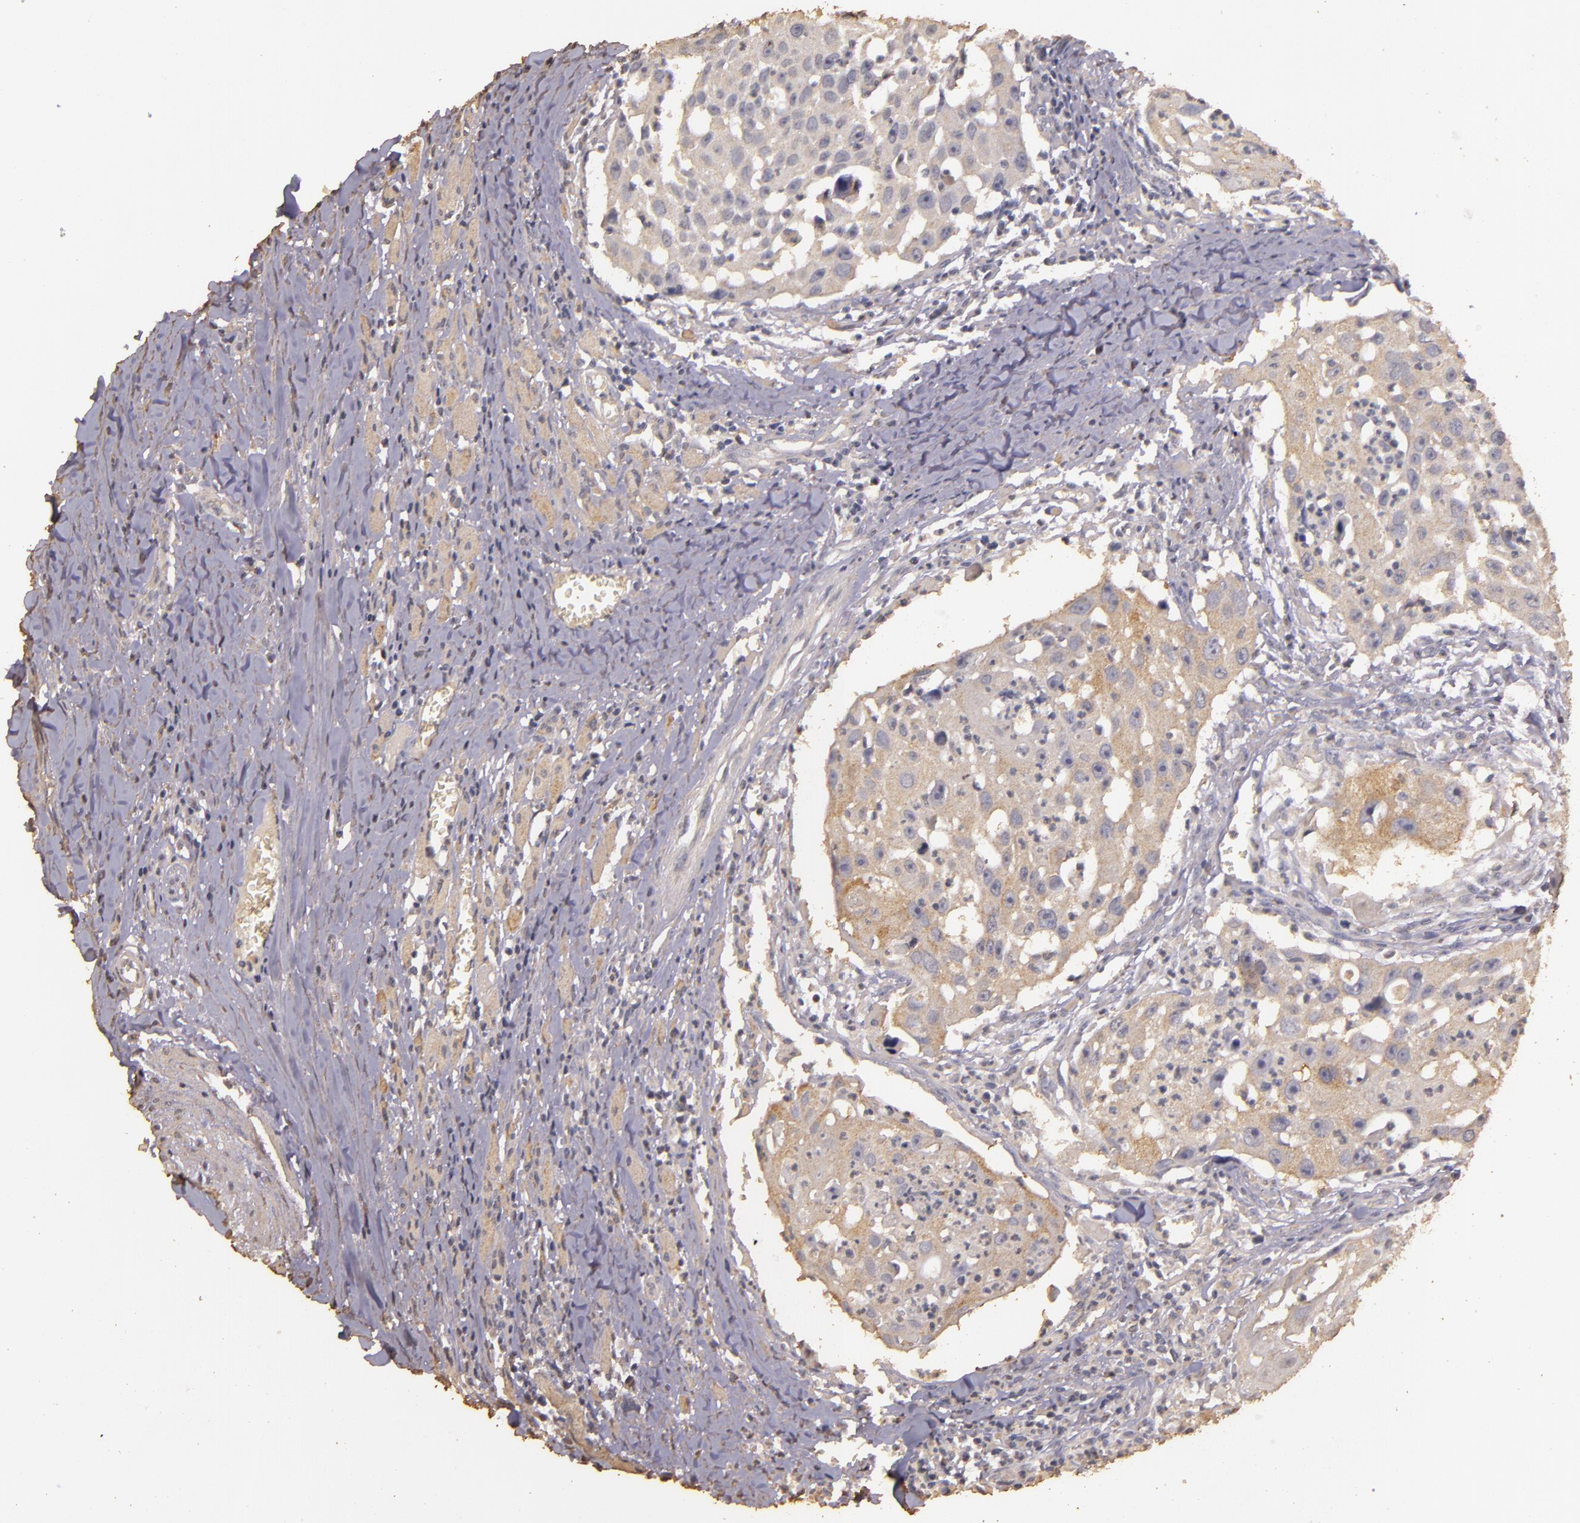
{"staining": {"intensity": "weak", "quantity": "25%-75%", "location": "cytoplasmic/membranous"}, "tissue": "head and neck cancer", "cell_type": "Tumor cells", "image_type": "cancer", "snomed": [{"axis": "morphology", "description": "Squamous cell carcinoma, NOS"}, {"axis": "topography", "description": "Head-Neck"}], "caption": "Immunohistochemistry (IHC) image of neoplastic tissue: human head and neck cancer (squamous cell carcinoma) stained using IHC demonstrates low levels of weak protein expression localized specifically in the cytoplasmic/membranous of tumor cells, appearing as a cytoplasmic/membranous brown color.", "gene": "BCL2L13", "patient": {"sex": "male", "age": 64}}